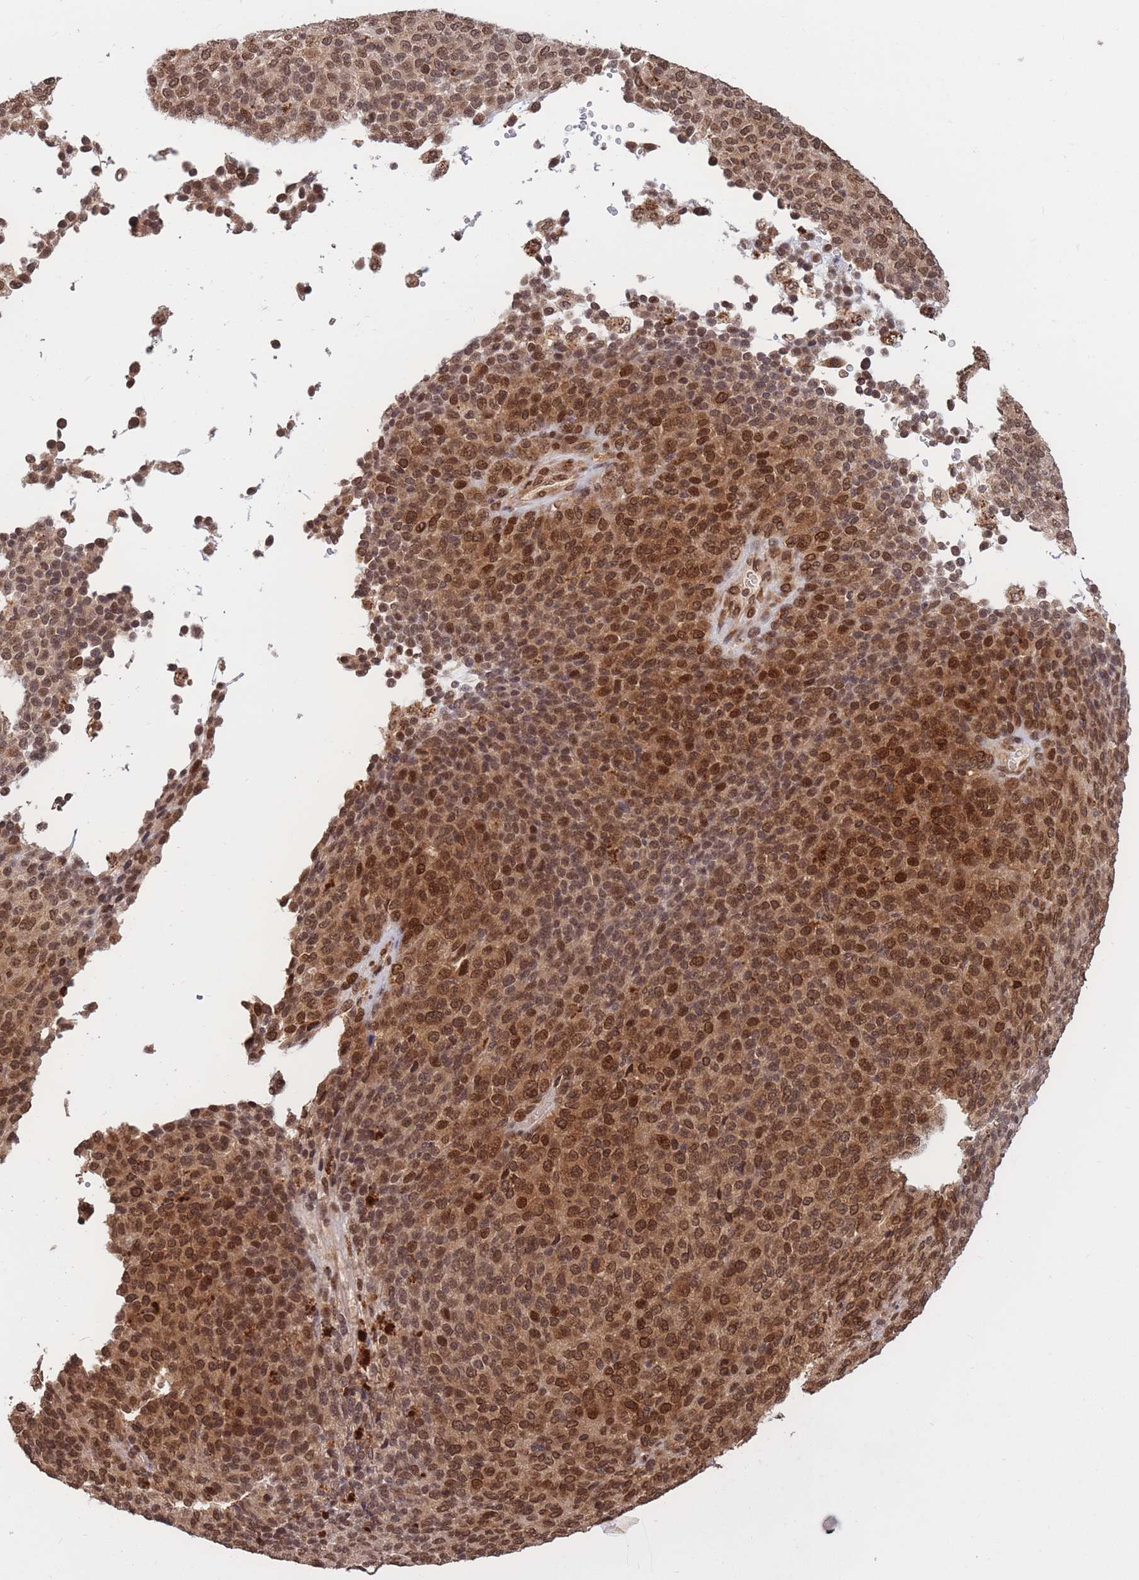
{"staining": {"intensity": "strong", "quantity": ">75%", "location": "cytoplasmic/membranous,nuclear"}, "tissue": "melanoma", "cell_type": "Tumor cells", "image_type": "cancer", "snomed": [{"axis": "morphology", "description": "Malignant melanoma, Metastatic site"}, {"axis": "topography", "description": "Brain"}], "caption": "Tumor cells demonstrate strong cytoplasmic/membranous and nuclear staining in approximately >75% of cells in malignant melanoma (metastatic site).", "gene": "SRA1", "patient": {"sex": "female", "age": 56}}